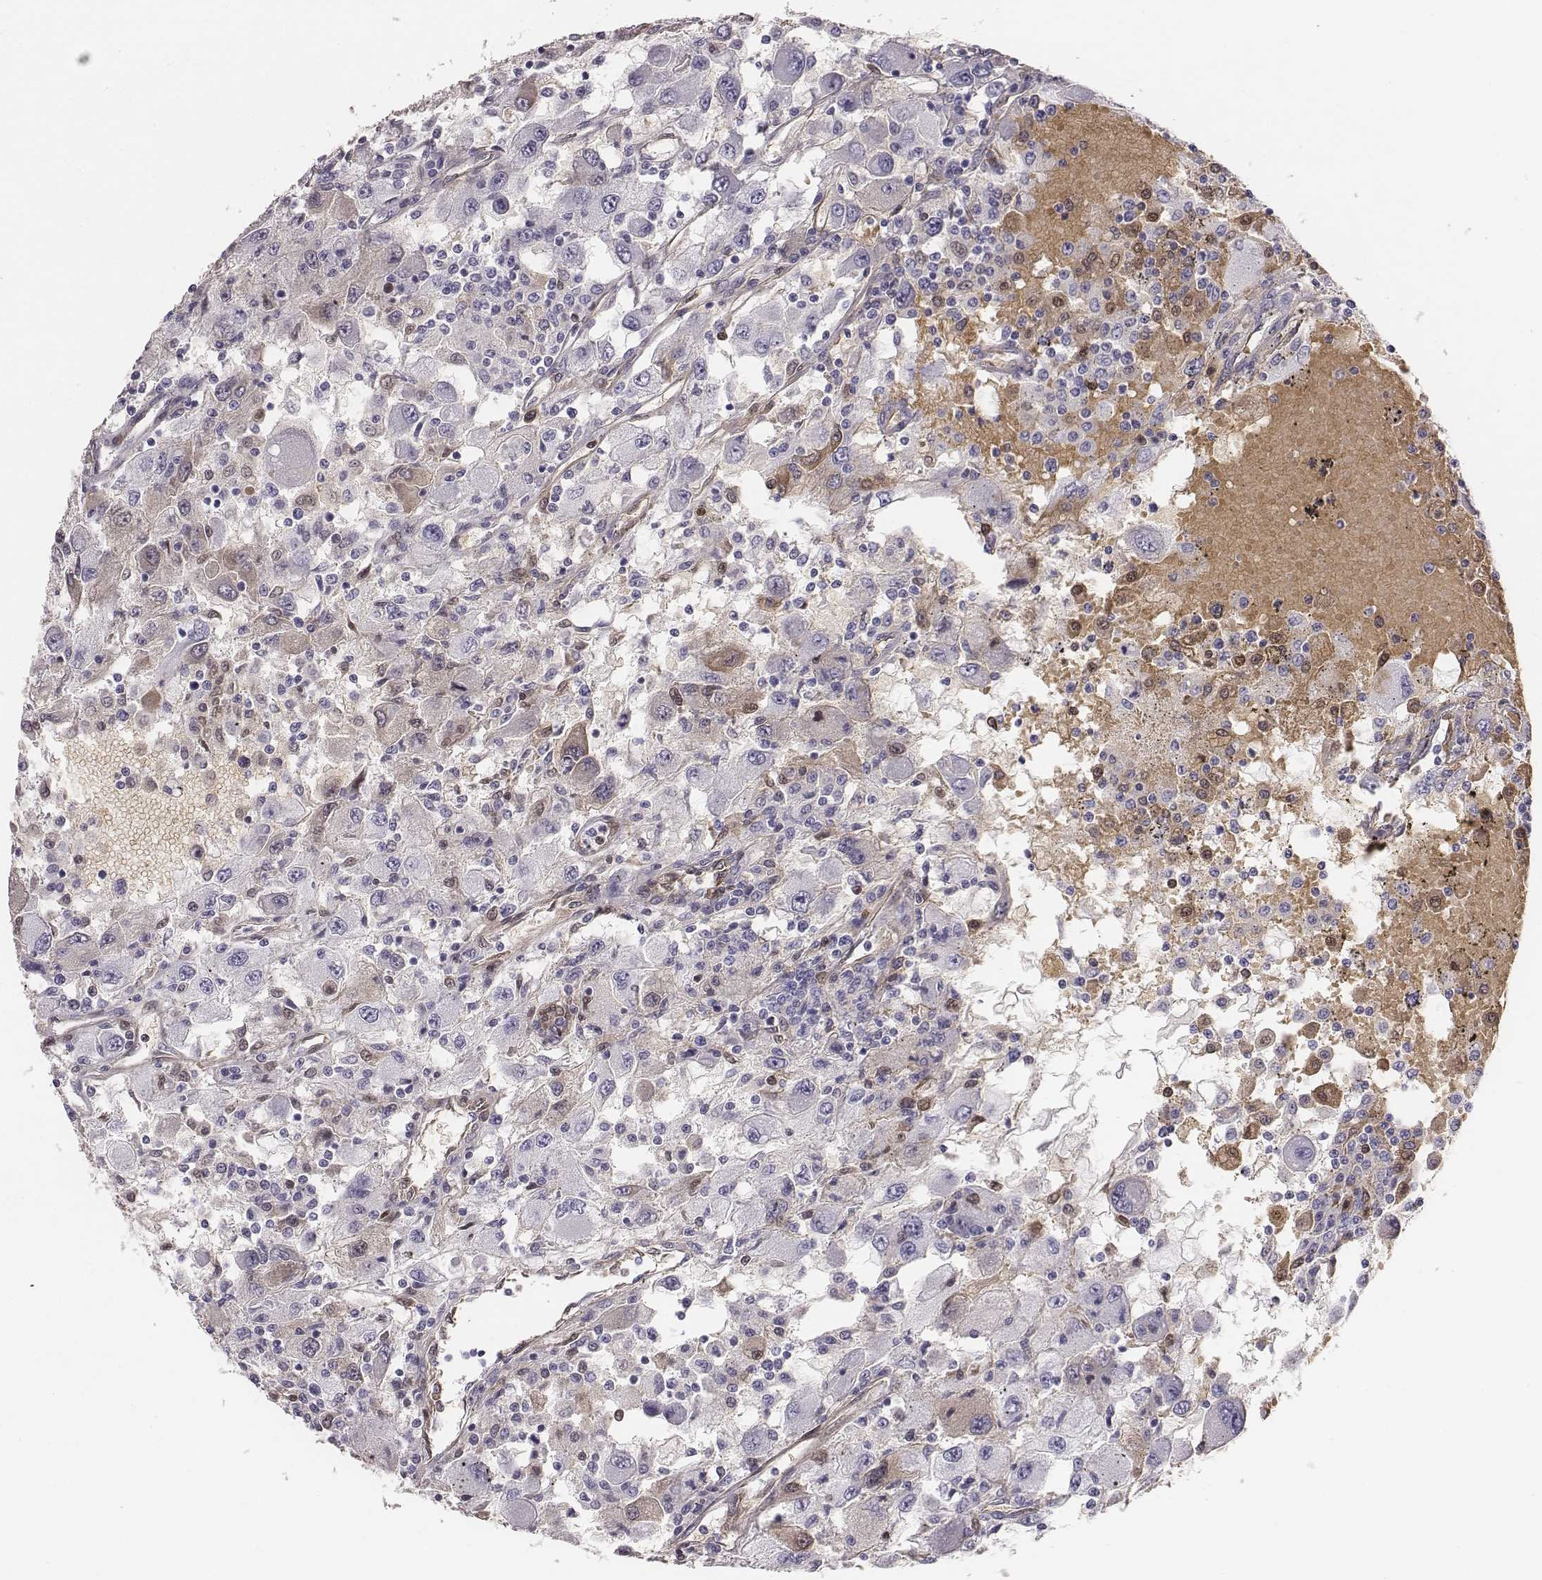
{"staining": {"intensity": "negative", "quantity": "none", "location": "none"}, "tissue": "renal cancer", "cell_type": "Tumor cells", "image_type": "cancer", "snomed": [{"axis": "morphology", "description": "Adenocarcinoma, NOS"}, {"axis": "topography", "description": "Kidney"}], "caption": "Immunohistochemical staining of renal cancer (adenocarcinoma) demonstrates no significant expression in tumor cells.", "gene": "HBZ", "patient": {"sex": "female", "age": 67}}